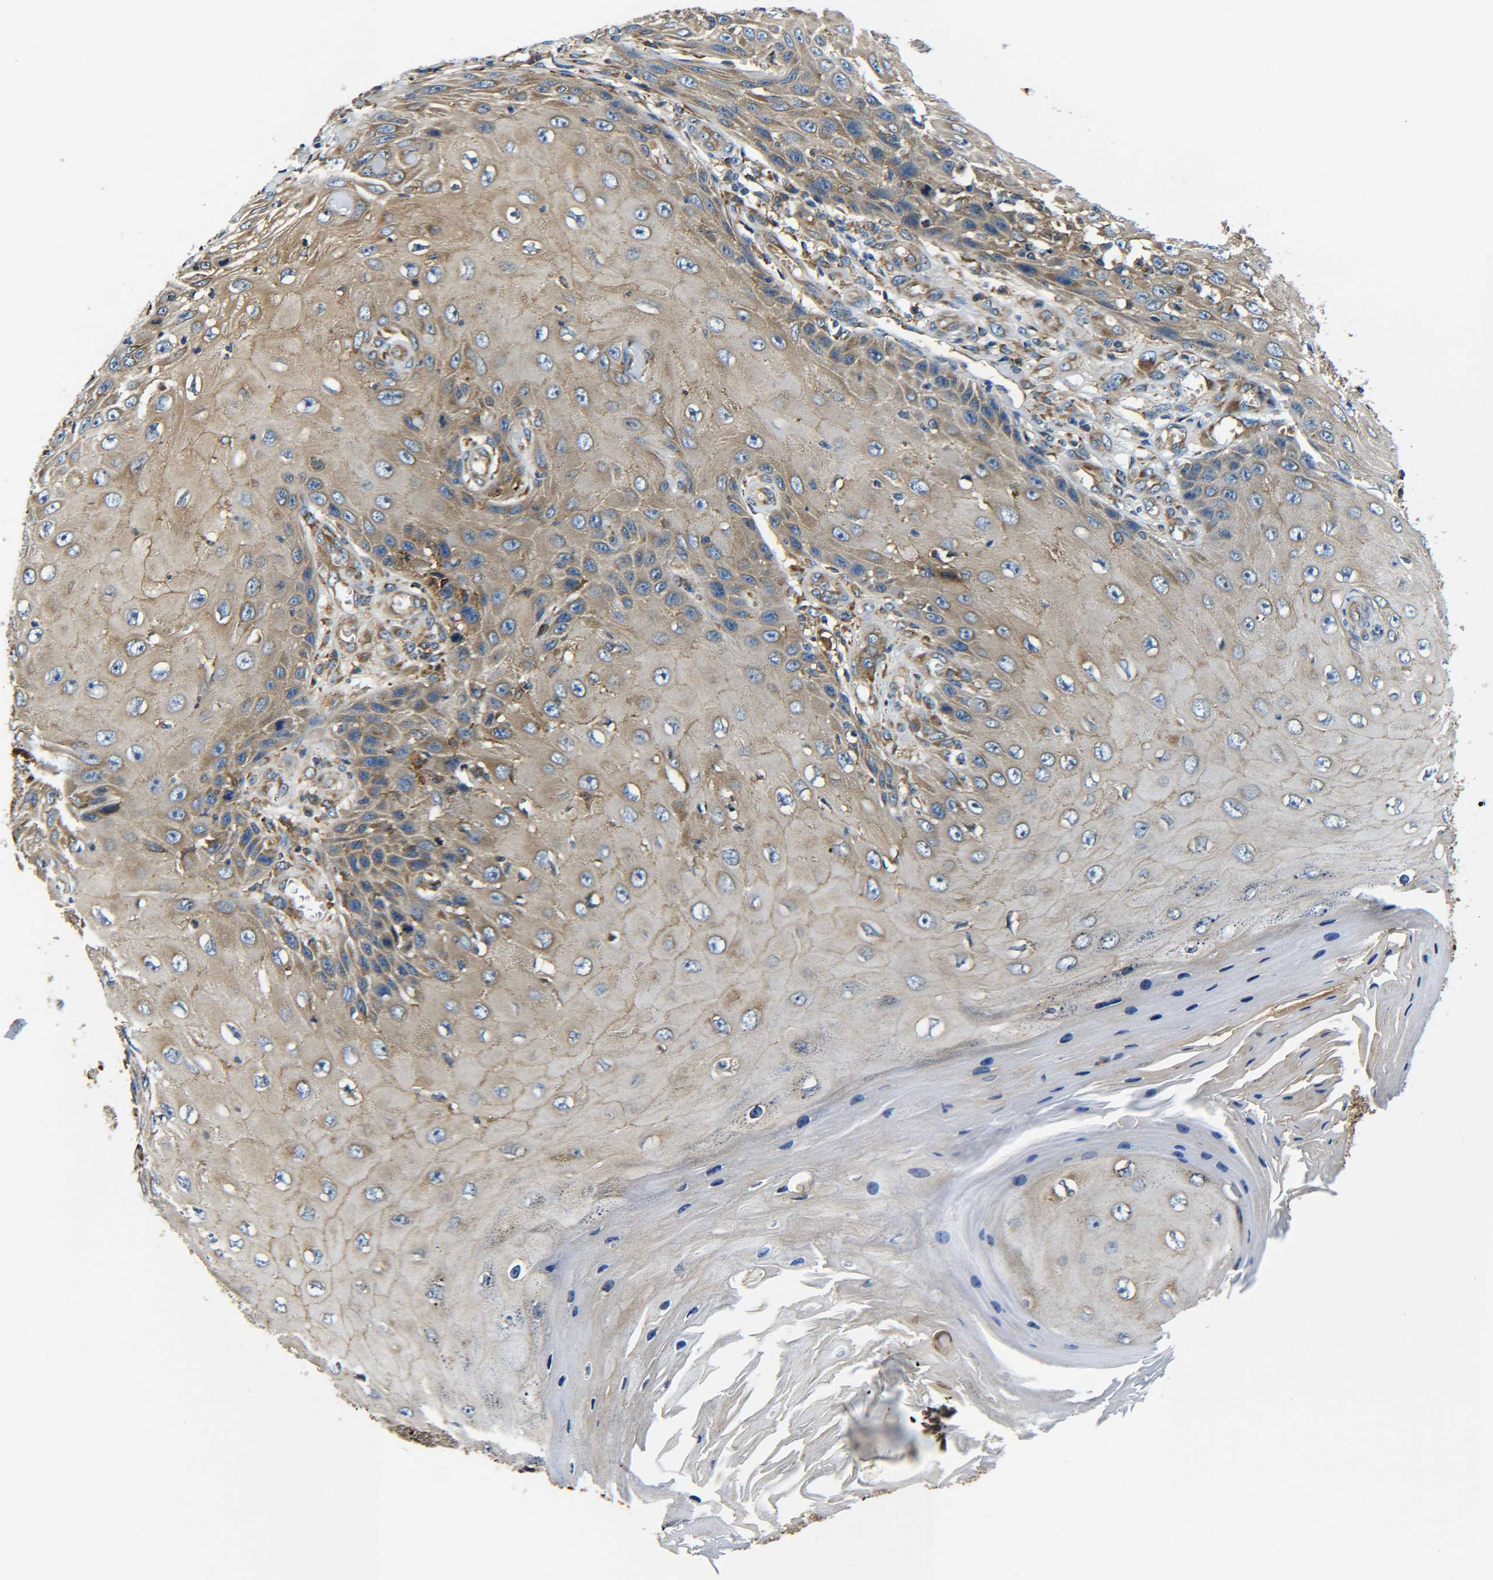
{"staining": {"intensity": "moderate", "quantity": ">75%", "location": "cytoplasmic/membranous"}, "tissue": "skin cancer", "cell_type": "Tumor cells", "image_type": "cancer", "snomed": [{"axis": "morphology", "description": "Squamous cell carcinoma, NOS"}, {"axis": "topography", "description": "Skin"}], "caption": "DAB (3,3'-diaminobenzidine) immunohistochemical staining of skin cancer (squamous cell carcinoma) reveals moderate cytoplasmic/membranous protein expression in about >75% of tumor cells.", "gene": "PREB", "patient": {"sex": "female", "age": 73}}